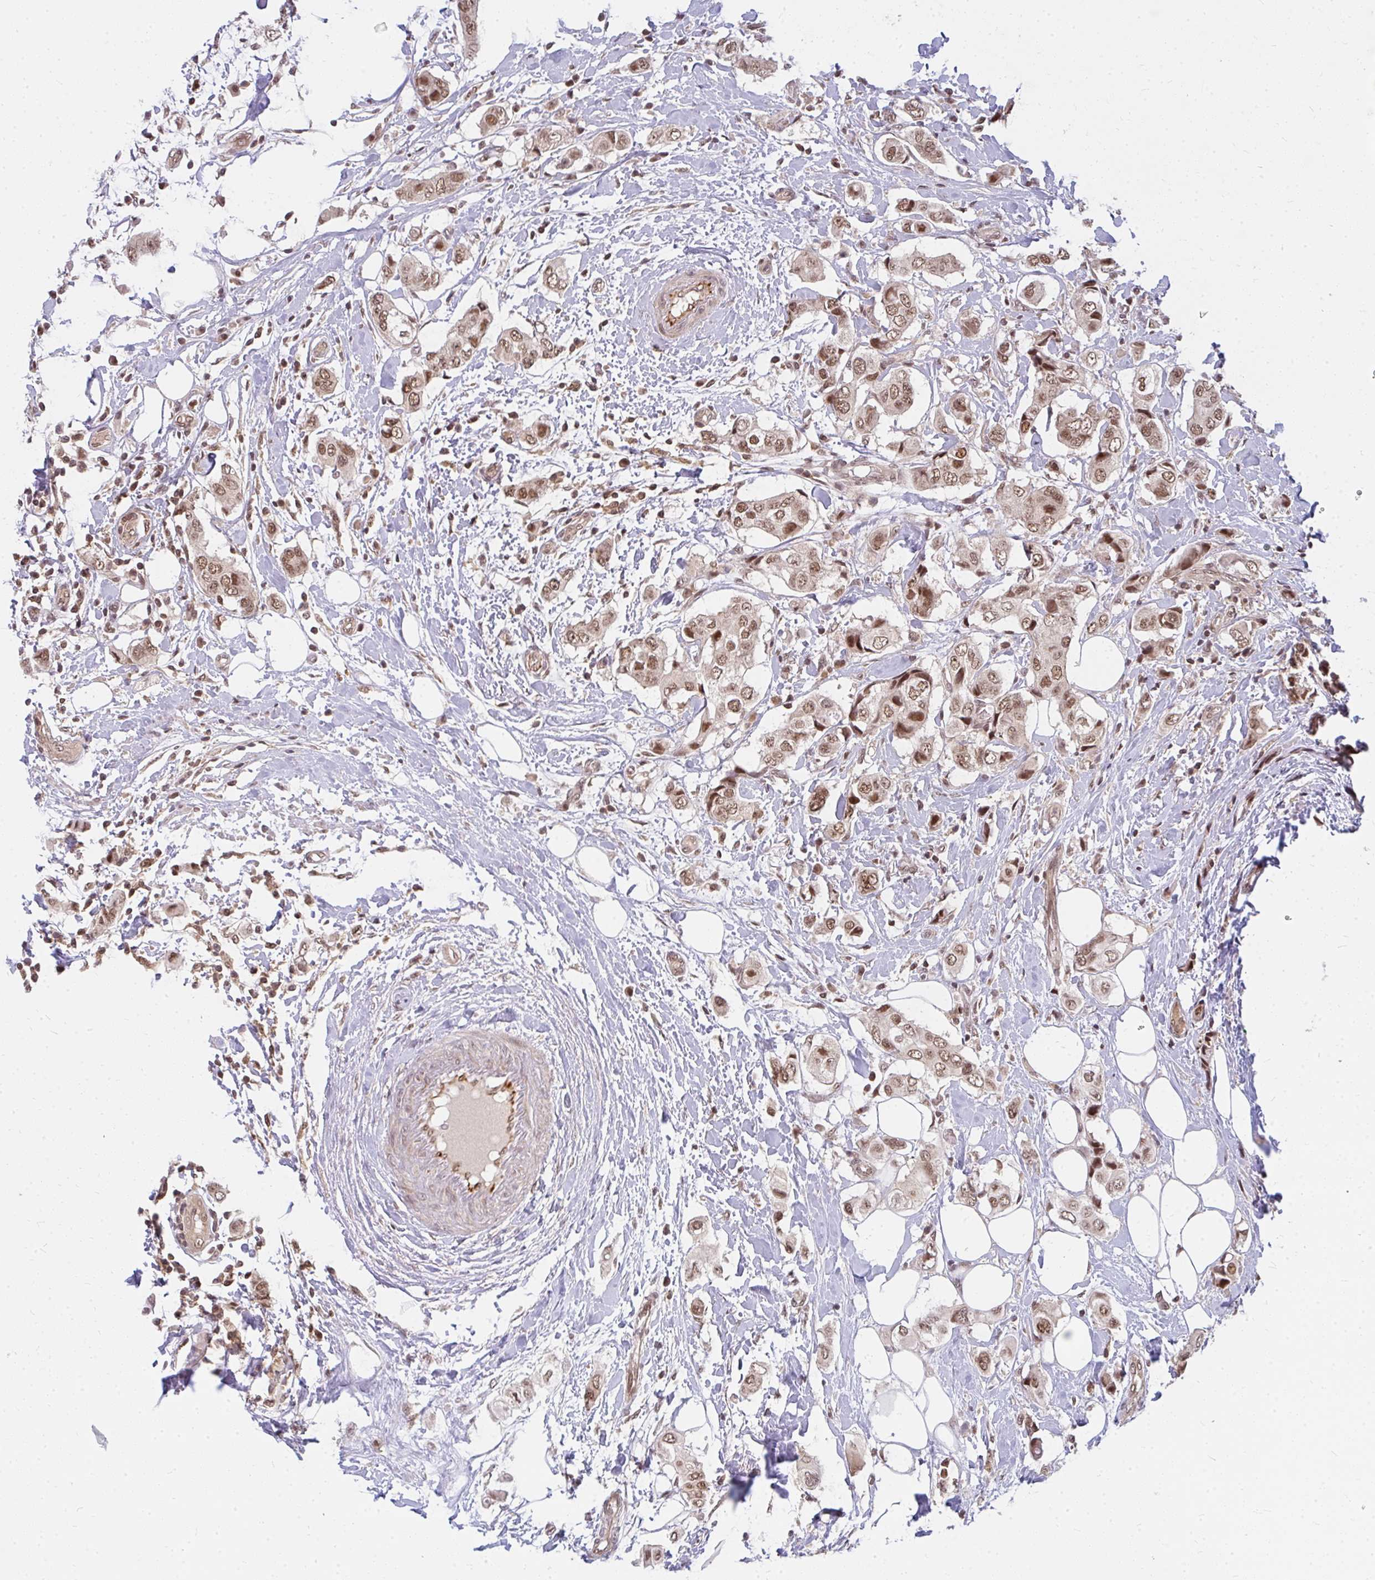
{"staining": {"intensity": "moderate", "quantity": ">75%", "location": "nuclear"}, "tissue": "breast cancer", "cell_type": "Tumor cells", "image_type": "cancer", "snomed": [{"axis": "morphology", "description": "Lobular carcinoma"}, {"axis": "topography", "description": "Breast"}], "caption": "Protein expression analysis of human breast cancer reveals moderate nuclear staining in approximately >75% of tumor cells.", "gene": "GTF3C6", "patient": {"sex": "female", "age": 51}}